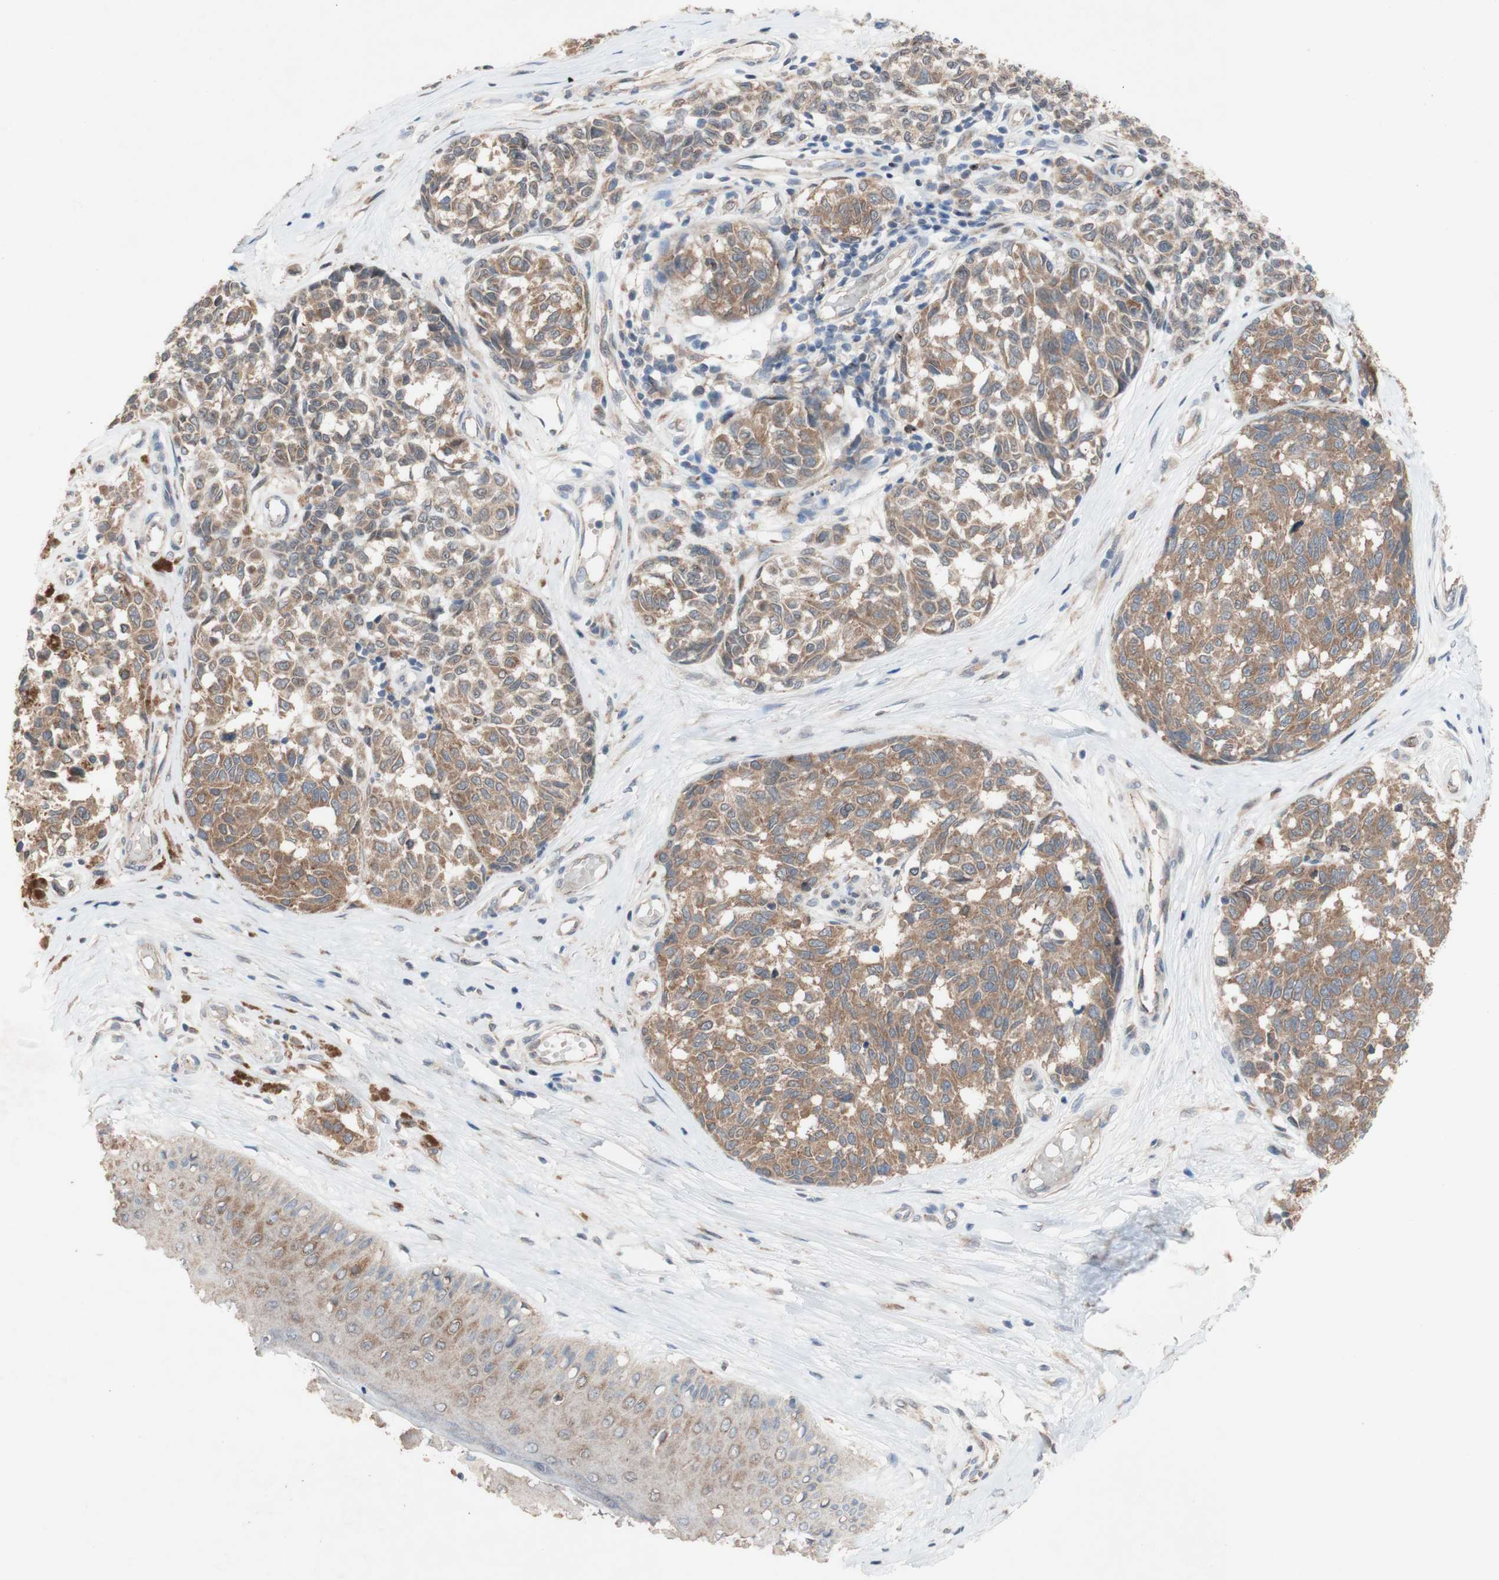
{"staining": {"intensity": "moderate", "quantity": ">75%", "location": "cytoplasmic/membranous"}, "tissue": "melanoma", "cell_type": "Tumor cells", "image_type": "cancer", "snomed": [{"axis": "morphology", "description": "Malignant melanoma, NOS"}, {"axis": "topography", "description": "Skin"}], "caption": "A brown stain highlights moderate cytoplasmic/membranous staining of a protein in malignant melanoma tumor cells. (brown staining indicates protein expression, while blue staining denotes nuclei).", "gene": "PDGFB", "patient": {"sex": "female", "age": 64}}